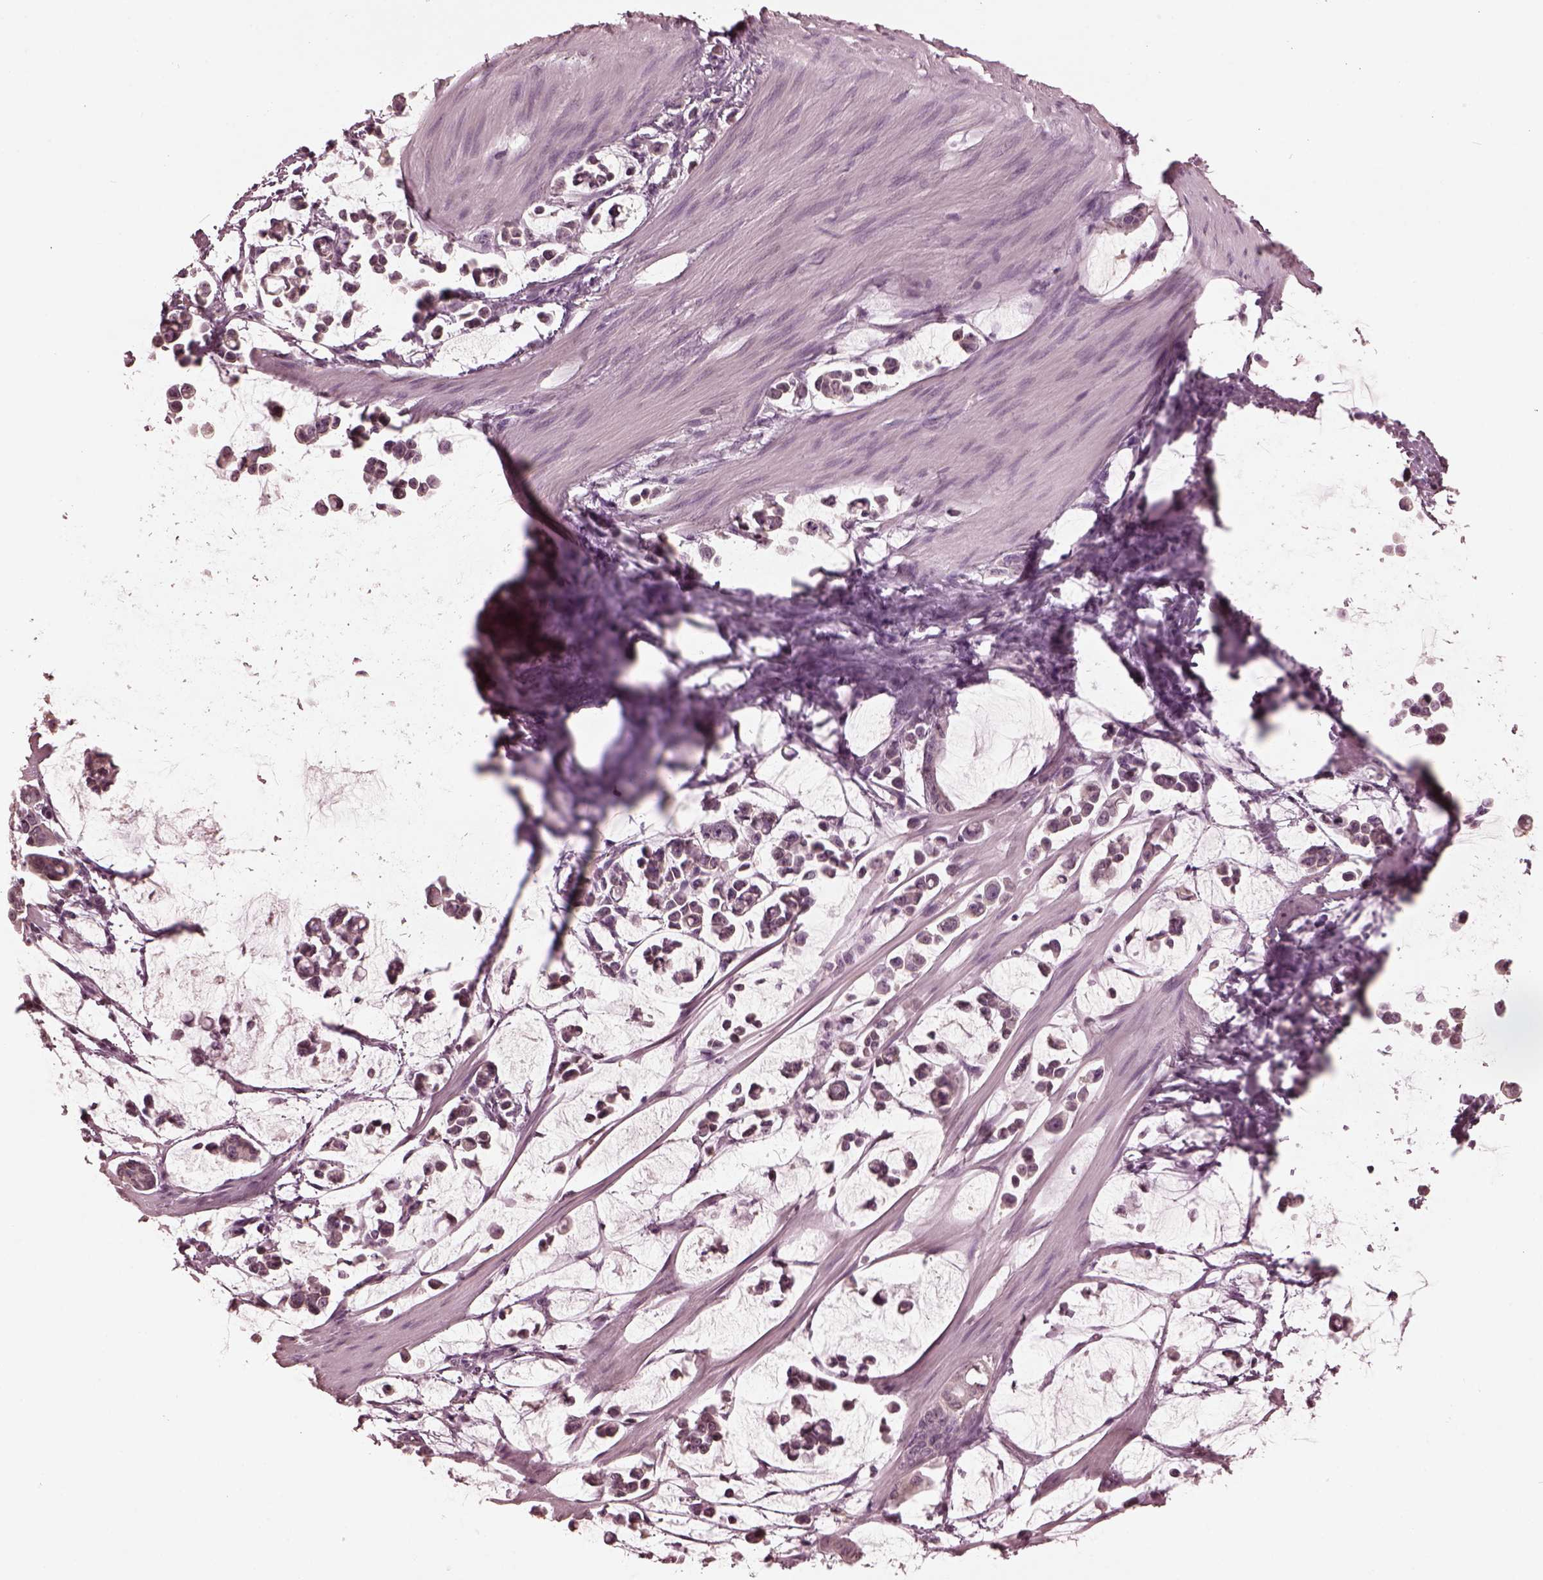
{"staining": {"intensity": "negative", "quantity": "none", "location": "none"}, "tissue": "stomach cancer", "cell_type": "Tumor cells", "image_type": "cancer", "snomed": [{"axis": "morphology", "description": "Adenocarcinoma, NOS"}, {"axis": "topography", "description": "Stomach"}], "caption": "Immunohistochemical staining of human adenocarcinoma (stomach) exhibits no significant positivity in tumor cells.", "gene": "KRT79", "patient": {"sex": "male", "age": 82}}